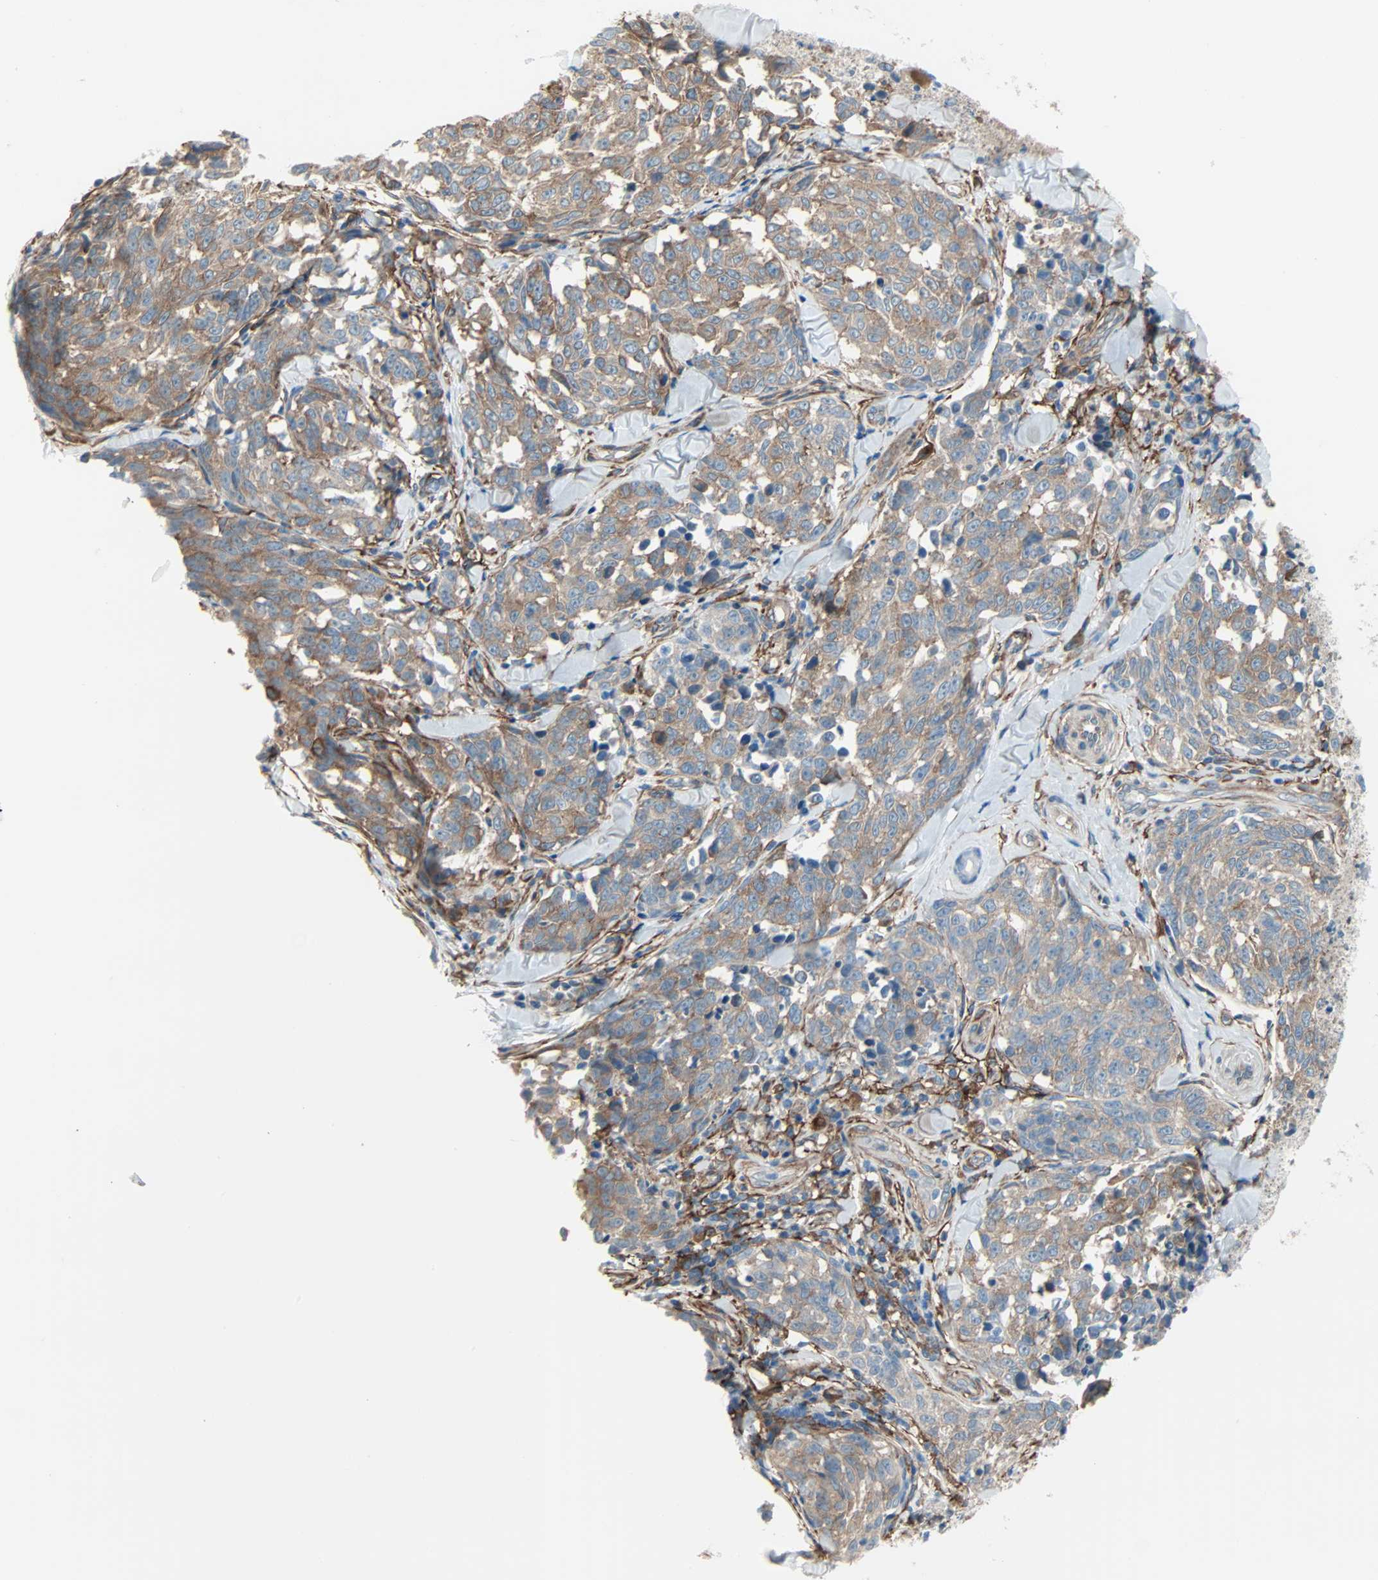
{"staining": {"intensity": "moderate", "quantity": ">75%", "location": "cytoplasmic/membranous"}, "tissue": "melanoma", "cell_type": "Tumor cells", "image_type": "cancer", "snomed": [{"axis": "morphology", "description": "Malignant melanoma, NOS"}, {"axis": "topography", "description": "Skin"}], "caption": "Protein analysis of melanoma tissue shows moderate cytoplasmic/membranous expression in approximately >75% of tumor cells.", "gene": "EPB41L2", "patient": {"sex": "female", "age": 64}}